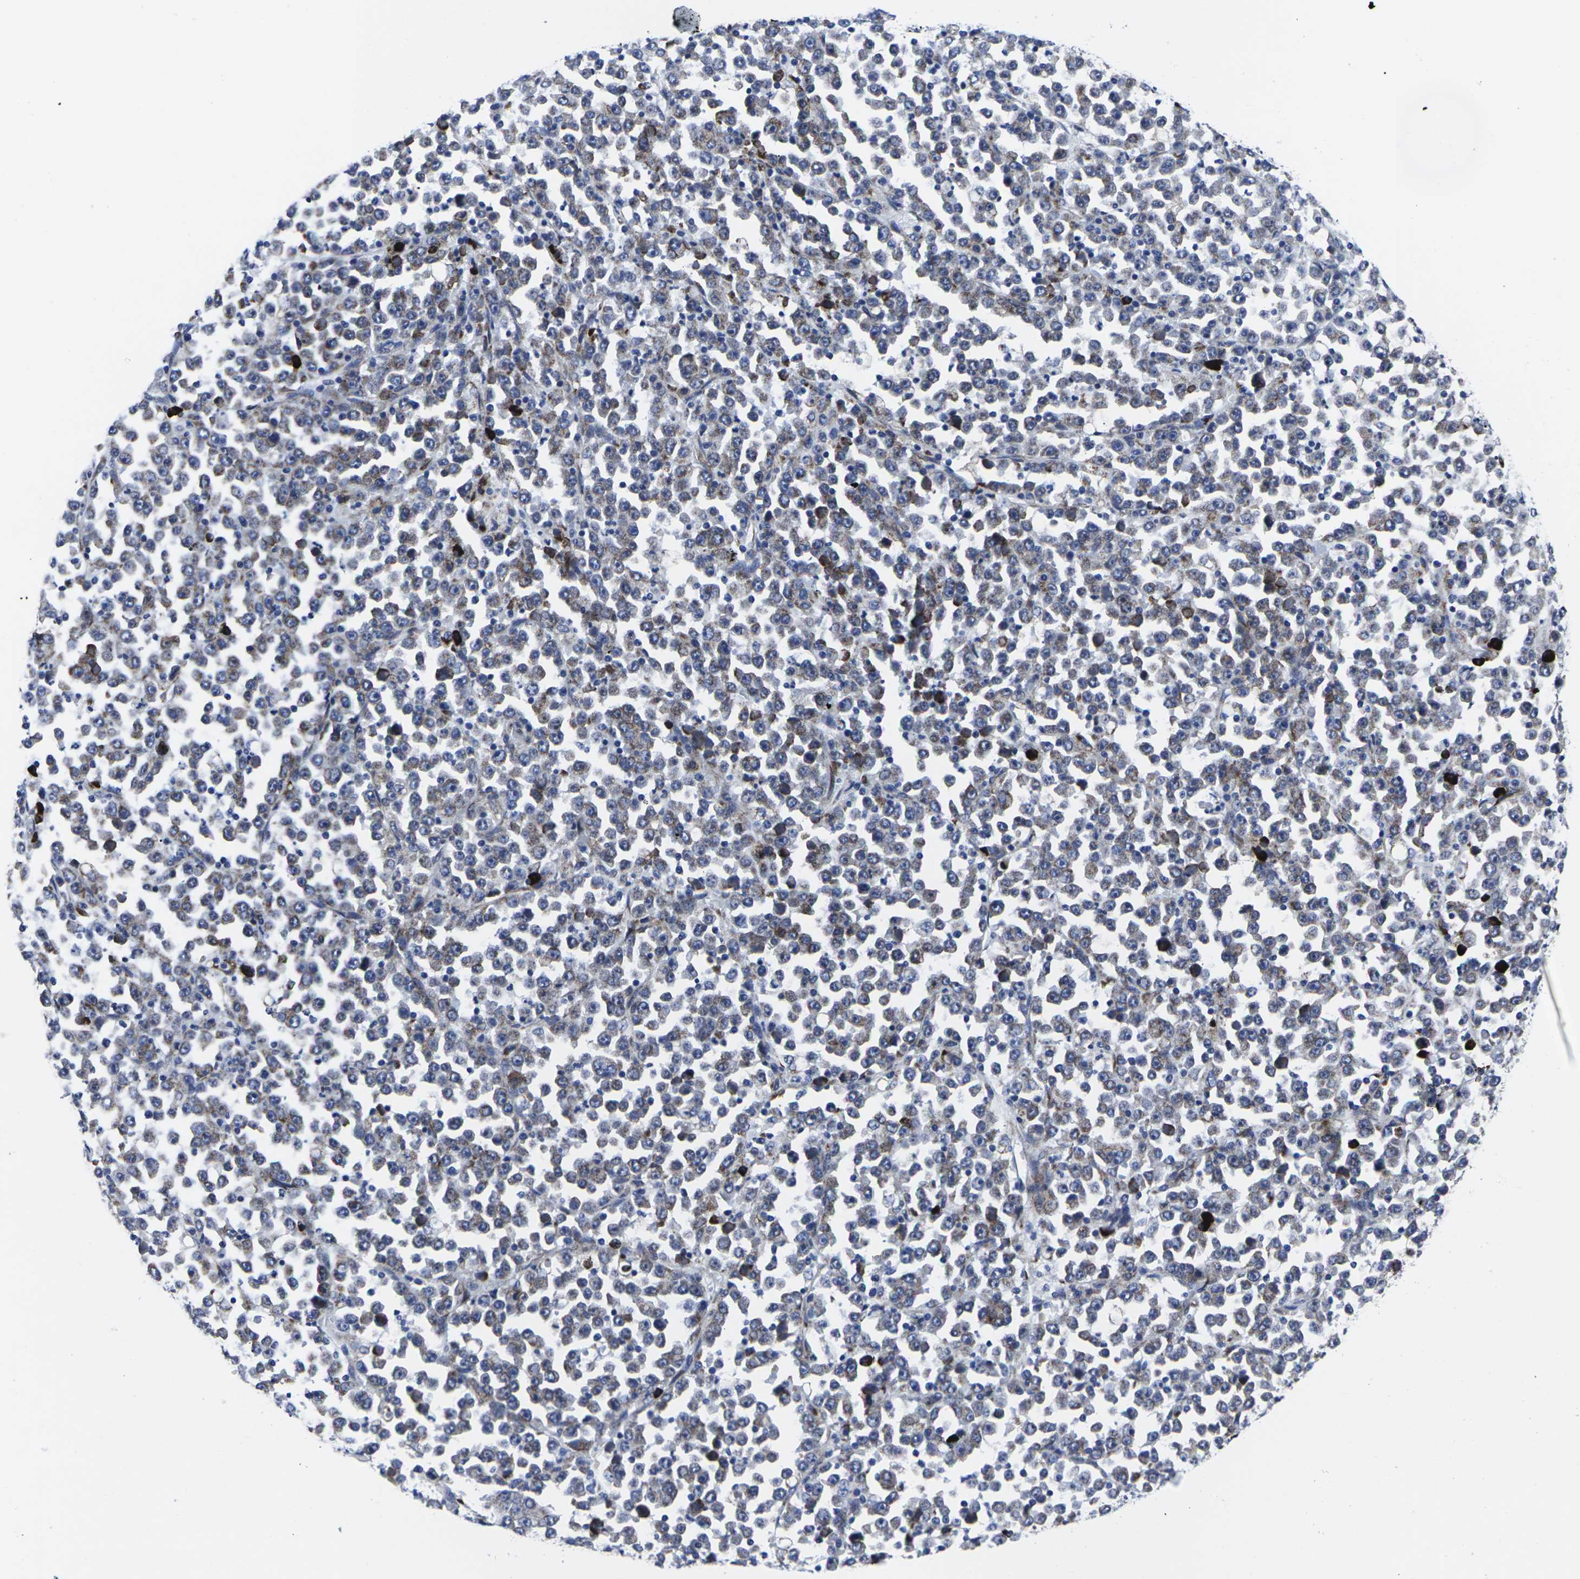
{"staining": {"intensity": "moderate", "quantity": "25%-75%", "location": "cytoplasmic/membranous"}, "tissue": "stomach cancer", "cell_type": "Tumor cells", "image_type": "cancer", "snomed": [{"axis": "morphology", "description": "Normal tissue, NOS"}, {"axis": "morphology", "description": "Adenocarcinoma, NOS"}, {"axis": "topography", "description": "Stomach, upper"}, {"axis": "topography", "description": "Stomach"}], "caption": "IHC (DAB) staining of human stomach cancer (adenocarcinoma) shows moderate cytoplasmic/membranous protein expression in about 25%-75% of tumor cells. (DAB IHC with brightfield microscopy, high magnification).", "gene": "RPN1", "patient": {"sex": "male", "age": 59}}